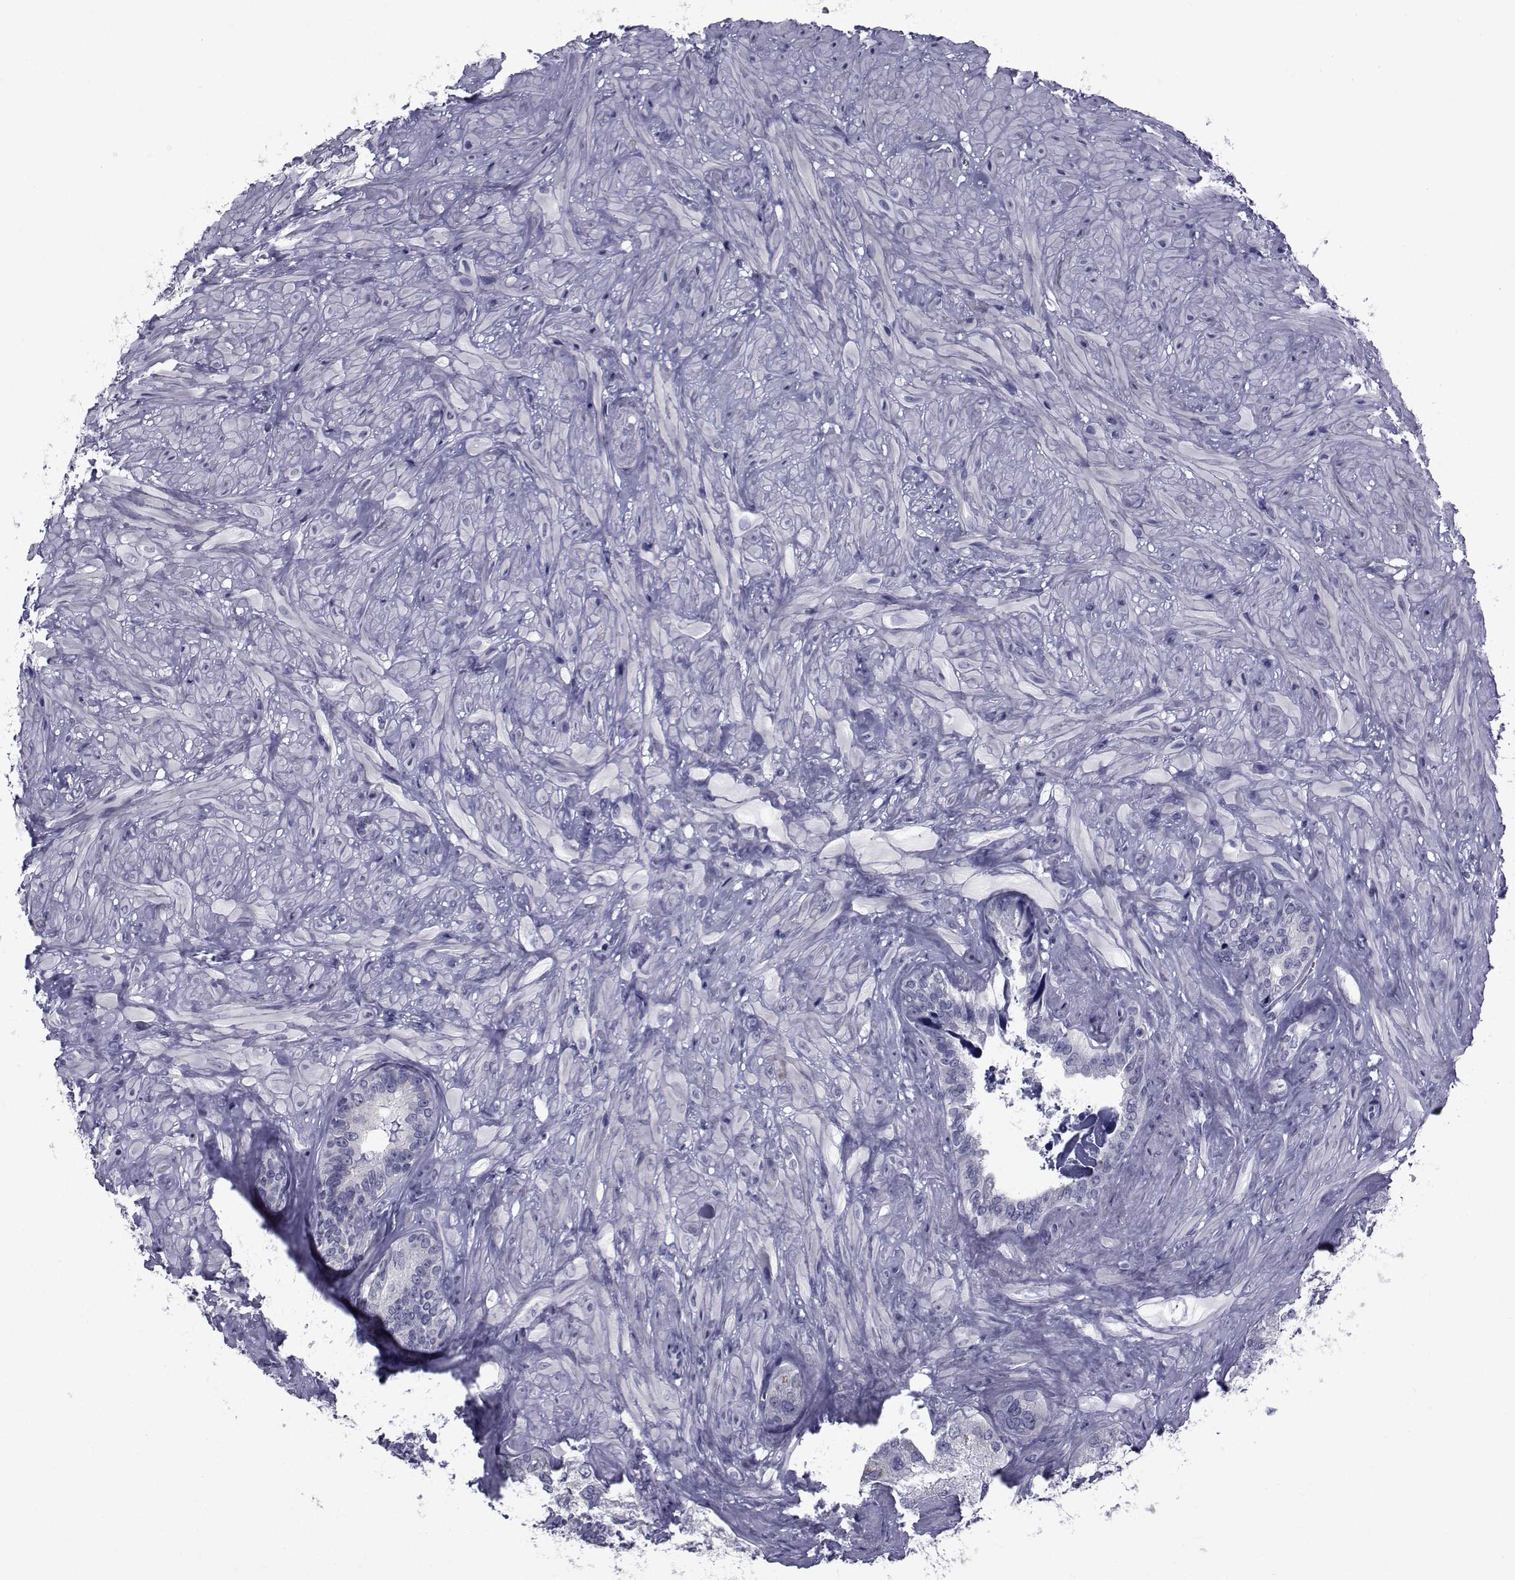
{"staining": {"intensity": "negative", "quantity": "none", "location": "none"}, "tissue": "seminal vesicle", "cell_type": "Glandular cells", "image_type": "normal", "snomed": [{"axis": "morphology", "description": "Normal tissue, NOS"}, {"axis": "topography", "description": "Seminal veicle"}], "caption": "High power microscopy image of an IHC photomicrograph of normal seminal vesicle, revealing no significant positivity in glandular cells. (DAB (3,3'-diaminobenzidine) immunohistochemistry (IHC) visualized using brightfield microscopy, high magnification).", "gene": "CHRNA1", "patient": {"sex": "male", "age": 72}}